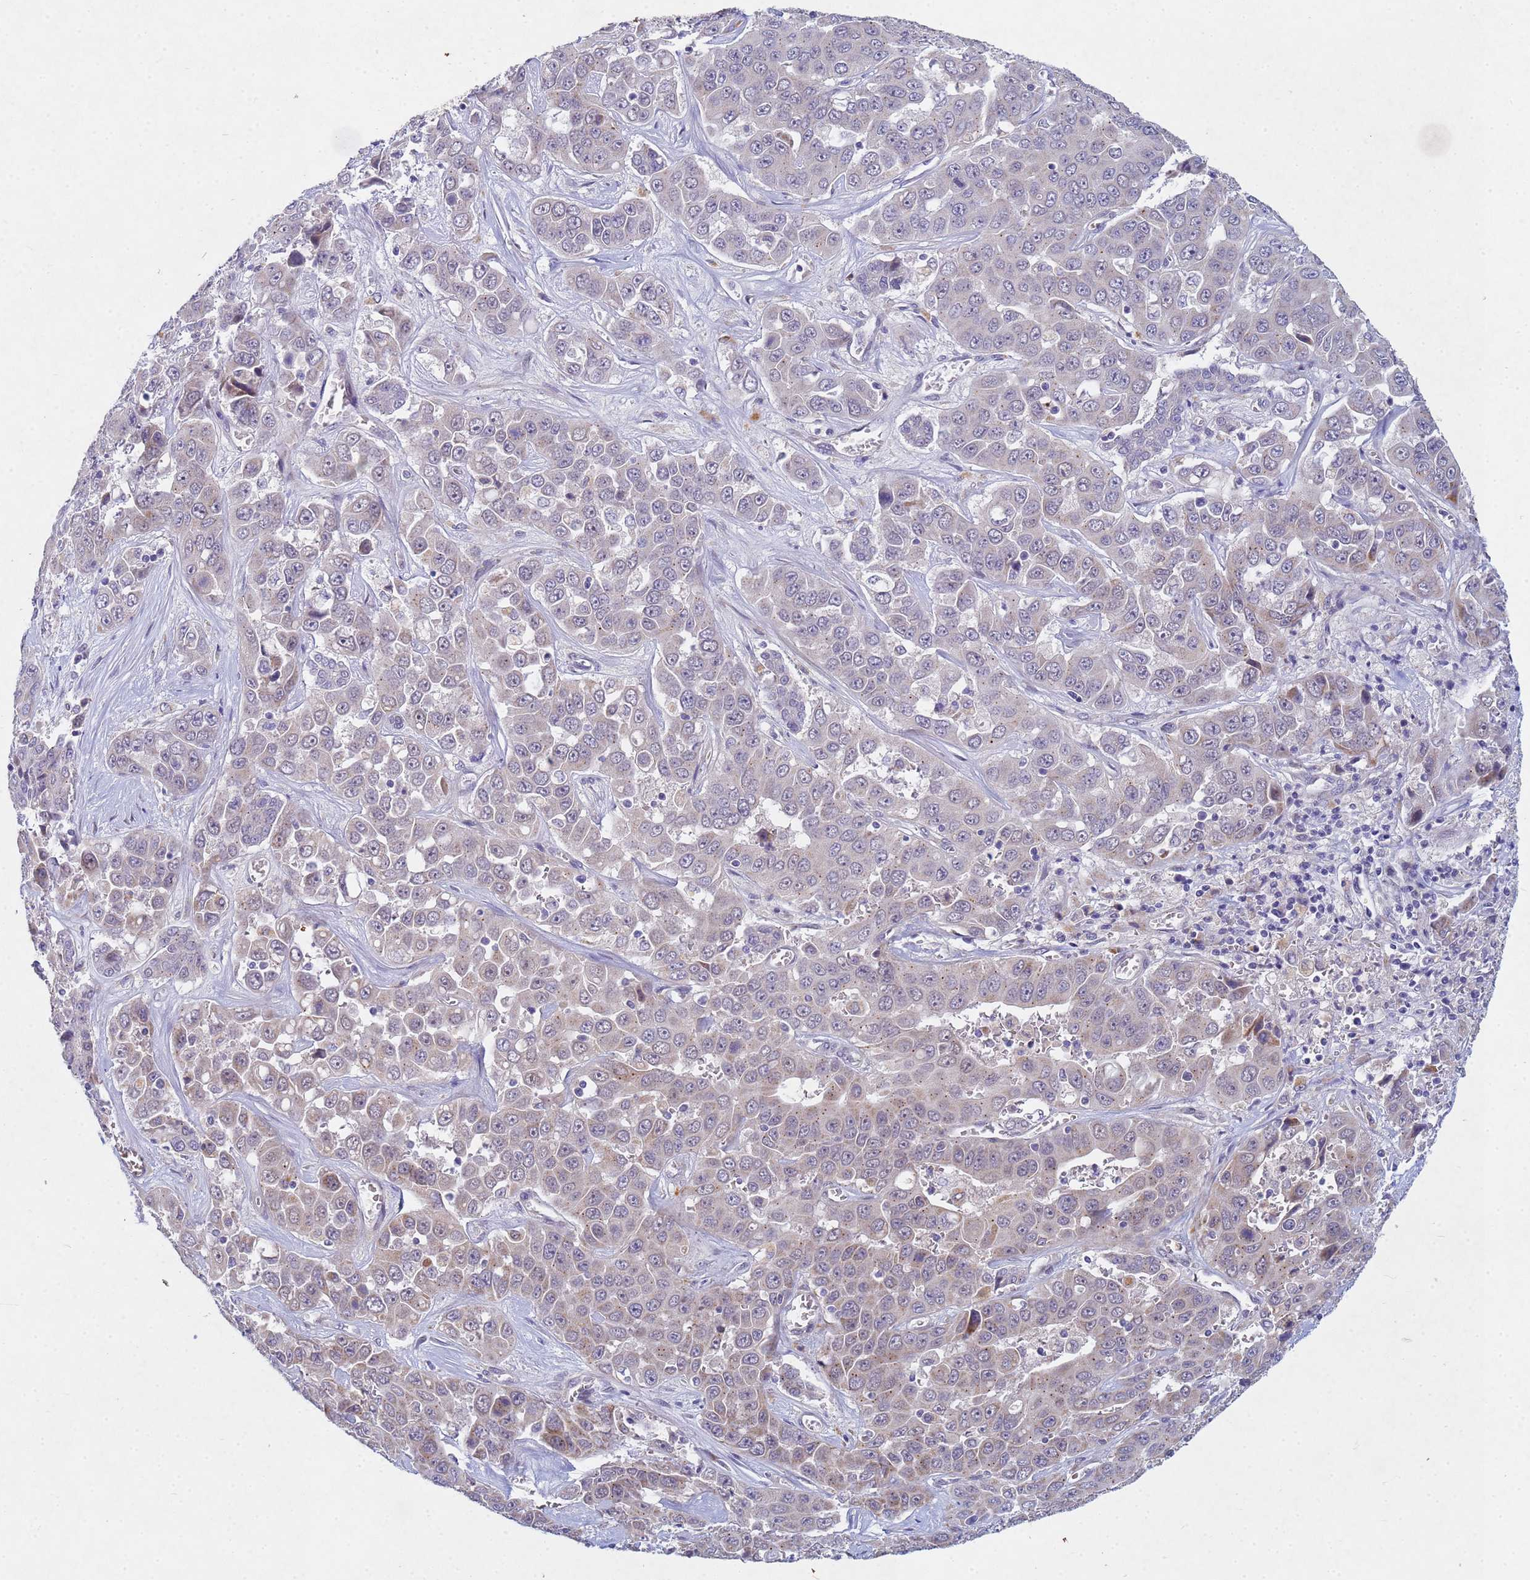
{"staining": {"intensity": "weak", "quantity": "25%-75%", "location": "cytoplasmic/membranous"}, "tissue": "liver cancer", "cell_type": "Tumor cells", "image_type": "cancer", "snomed": [{"axis": "morphology", "description": "Cholangiocarcinoma"}, {"axis": "topography", "description": "Liver"}], "caption": "This photomicrograph reveals liver cancer (cholangiocarcinoma) stained with immunohistochemistry (IHC) to label a protein in brown. The cytoplasmic/membranous of tumor cells show weak positivity for the protein. Nuclei are counter-stained blue.", "gene": "TNPO2", "patient": {"sex": "female", "age": 52}}